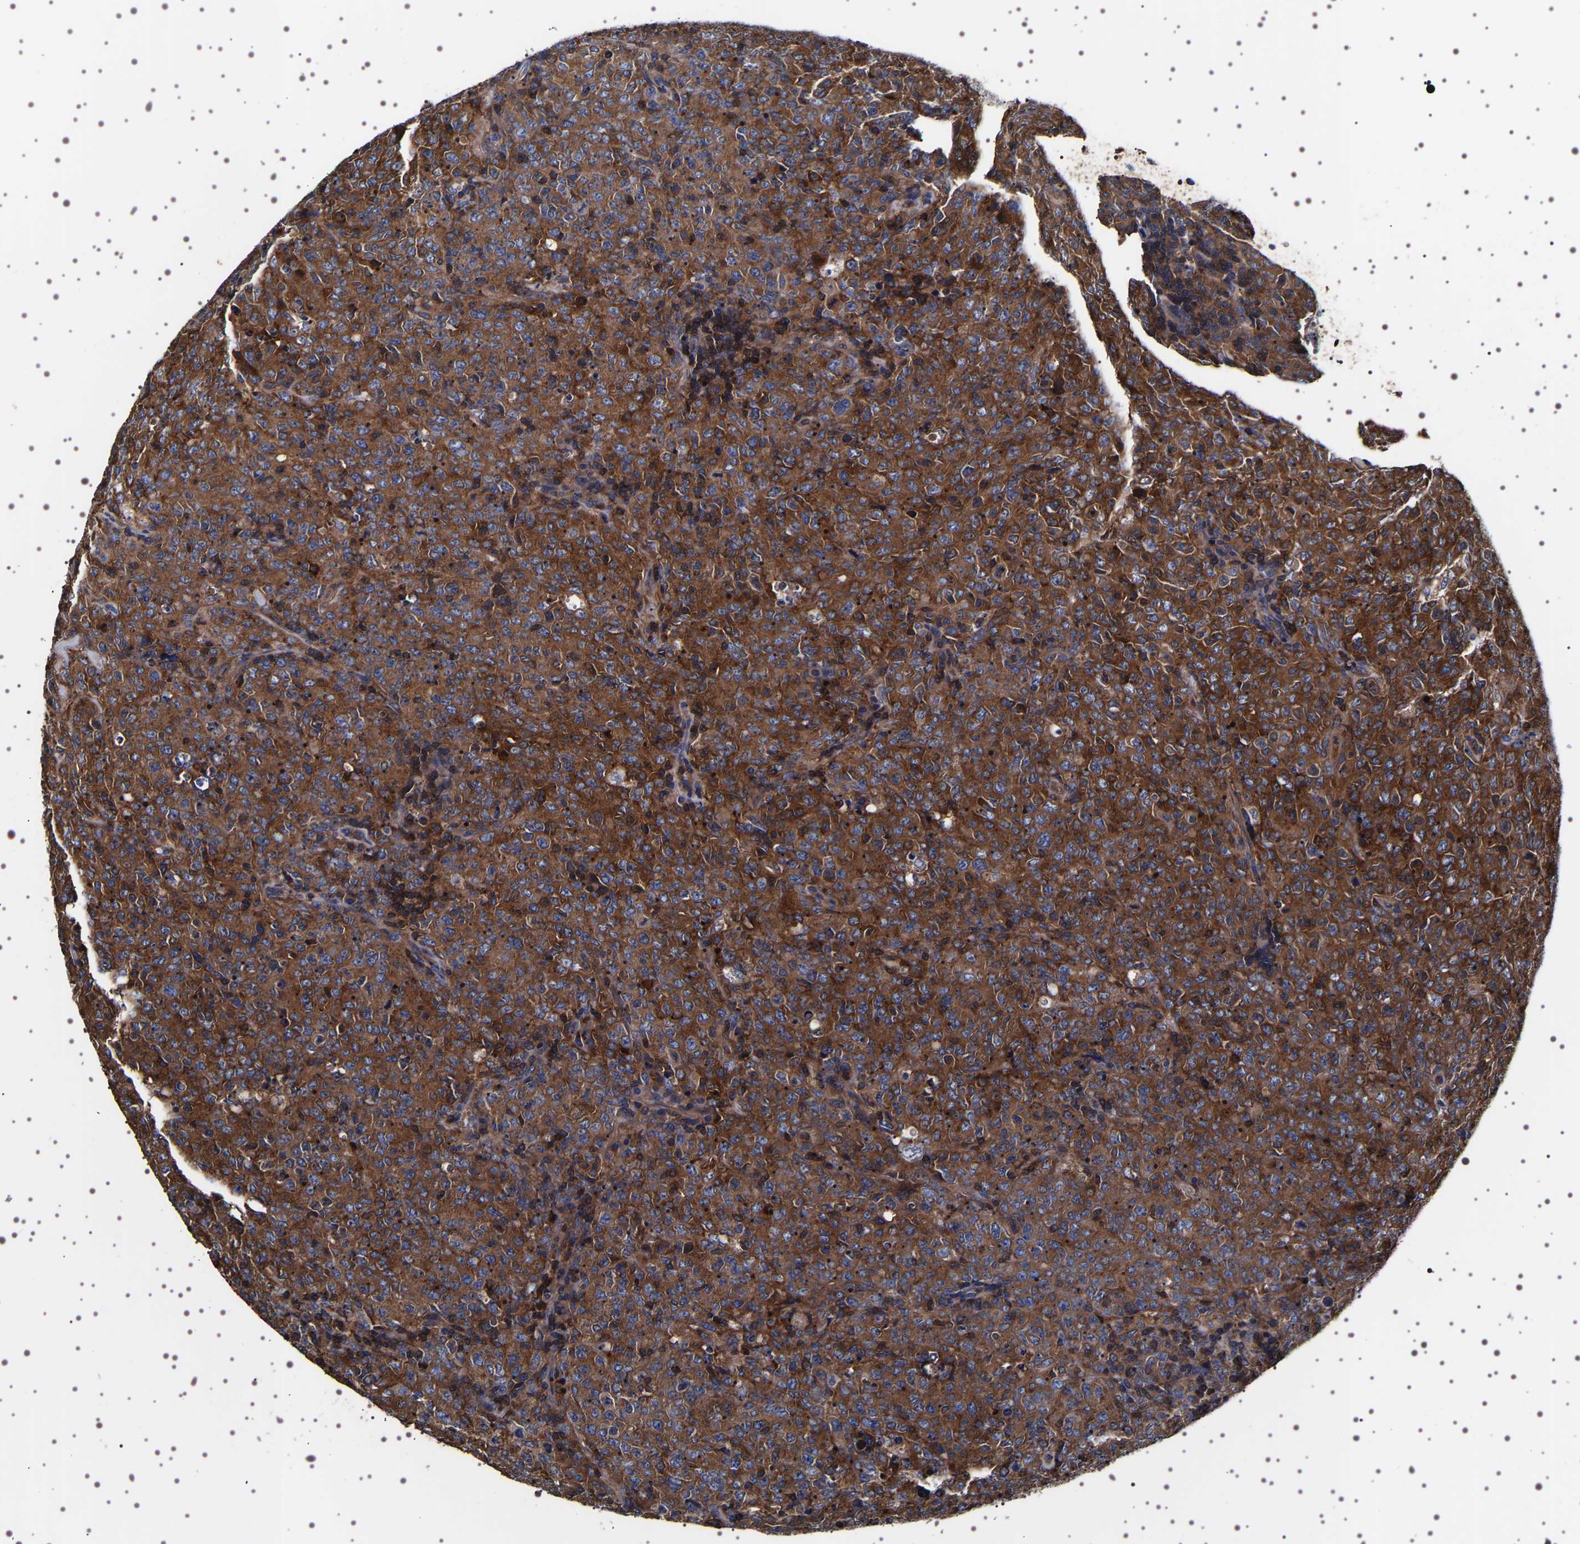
{"staining": {"intensity": "moderate", "quantity": ">75%", "location": "cytoplasmic/membranous"}, "tissue": "lymphoma", "cell_type": "Tumor cells", "image_type": "cancer", "snomed": [{"axis": "morphology", "description": "Malignant lymphoma, non-Hodgkin's type, High grade"}, {"axis": "topography", "description": "Tonsil"}], "caption": "This is an image of IHC staining of lymphoma, which shows moderate staining in the cytoplasmic/membranous of tumor cells.", "gene": "WDR1", "patient": {"sex": "female", "age": 36}}